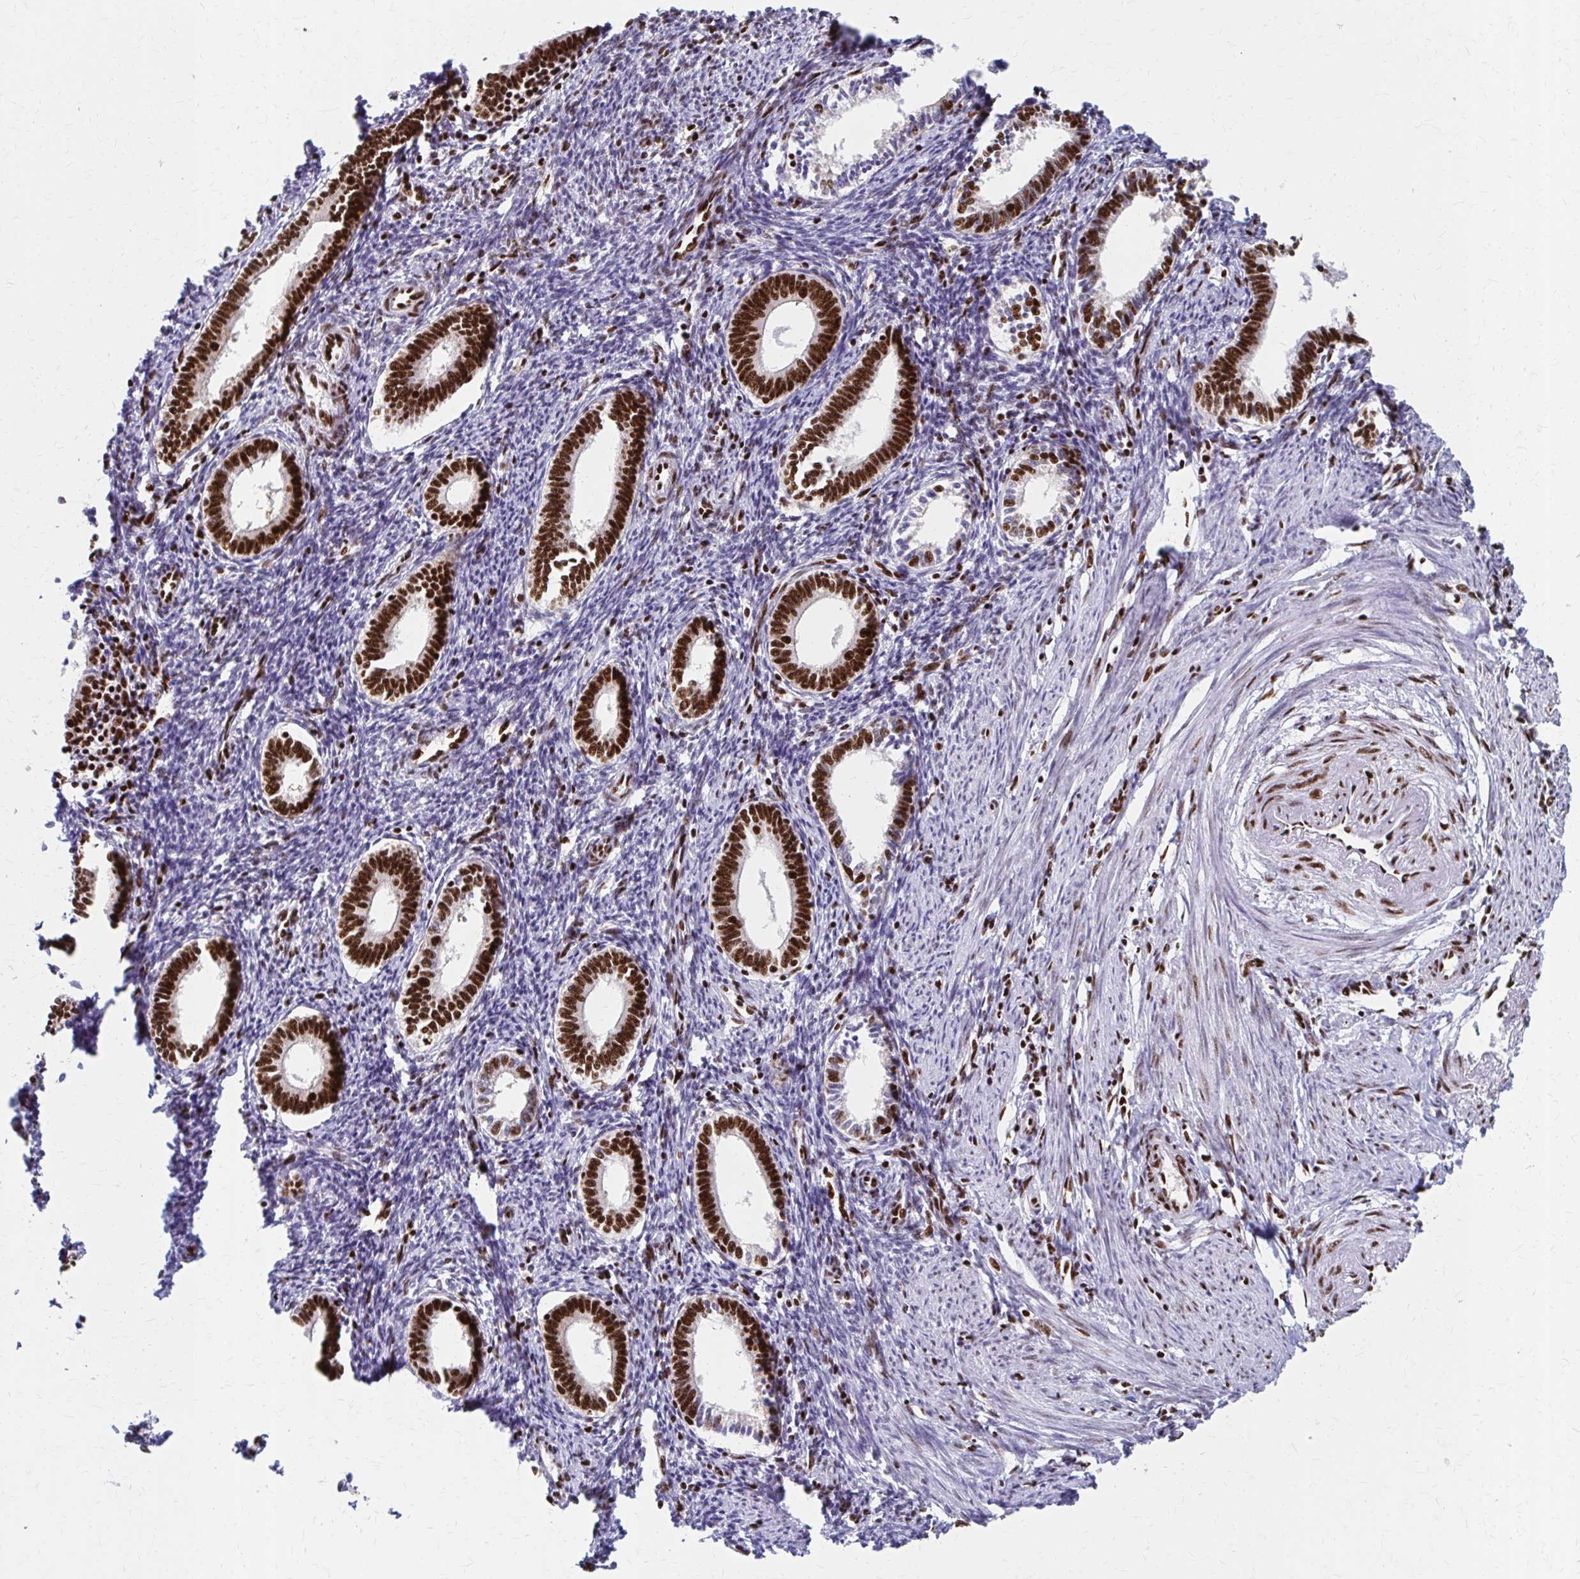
{"staining": {"intensity": "strong", "quantity": "25%-75%", "location": "nuclear"}, "tissue": "endometrium", "cell_type": "Cells in endometrial stroma", "image_type": "normal", "snomed": [{"axis": "morphology", "description": "Normal tissue, NOS"}, {"axis": "topography", "description": "Endometrium"}], "caption": "Protein positivity by immunohistochemistry (IHC) exhibits strong nuclear positivity in about 25%-75% of cells in endometrial stroma in normal endometrium.", "gene": "CNKSR3", "patient": {"sex": "female", "age": 41}}